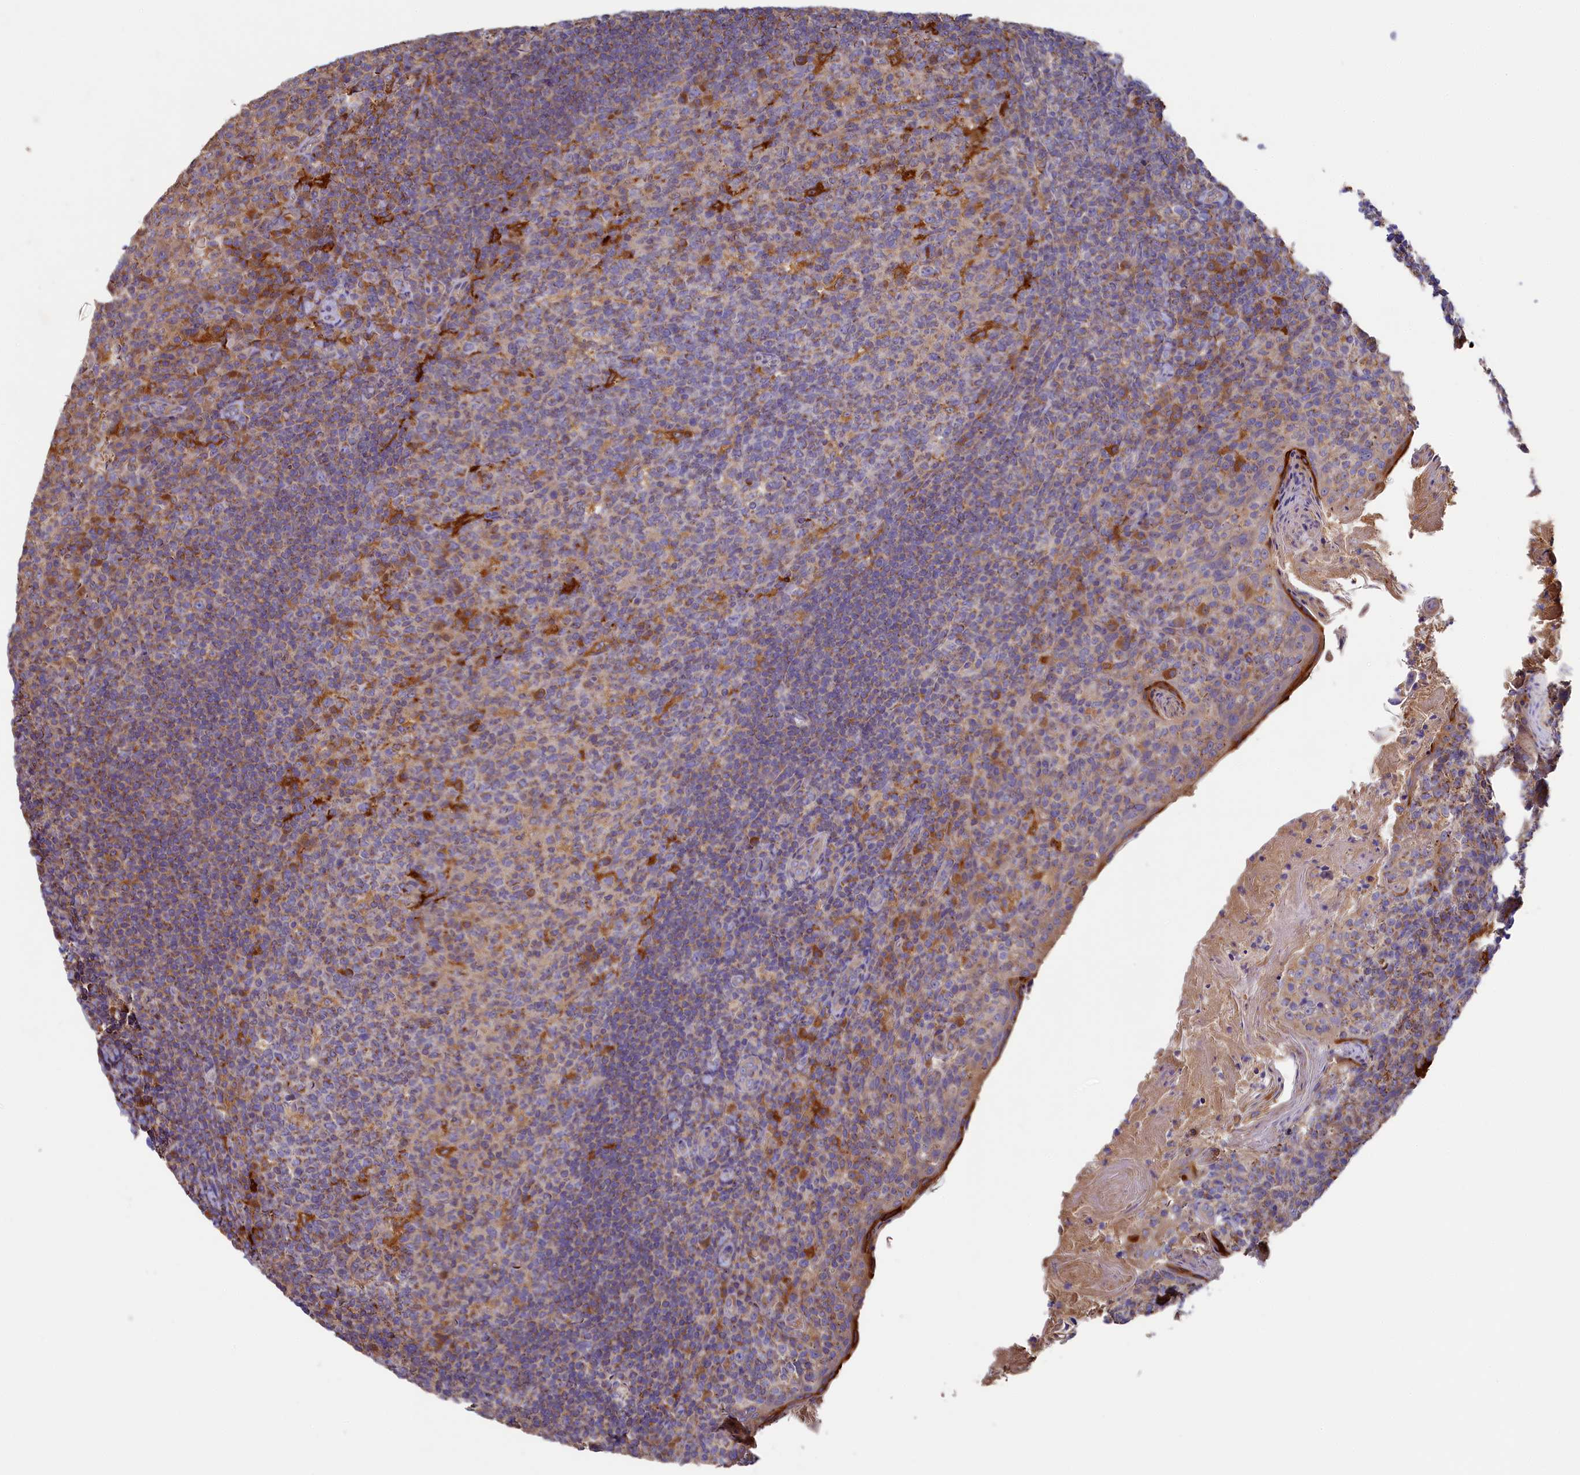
{"staining": {"intensity": "moderate", "quantity": "<25%", "location": "cytoplasmic/membranous"}, "tissue": "tonsil", "cell_type": "Germinal center cells", "image_type": "normal", "snomed": [{"axis": "morphology", "description": "Normal tissue, NOS"}, {"axis": "topography", "description": "Tonsil"}], "caption": "Tonsil stained with DAB (3,3'-diaminobenzidine) immunohistochemistry shows low levels of moderate cytoplasmic/membranous expression in about <25% of germinal center cells.", "gene": "SEC31B", "patient": {"sex": "female", "age": 10}}